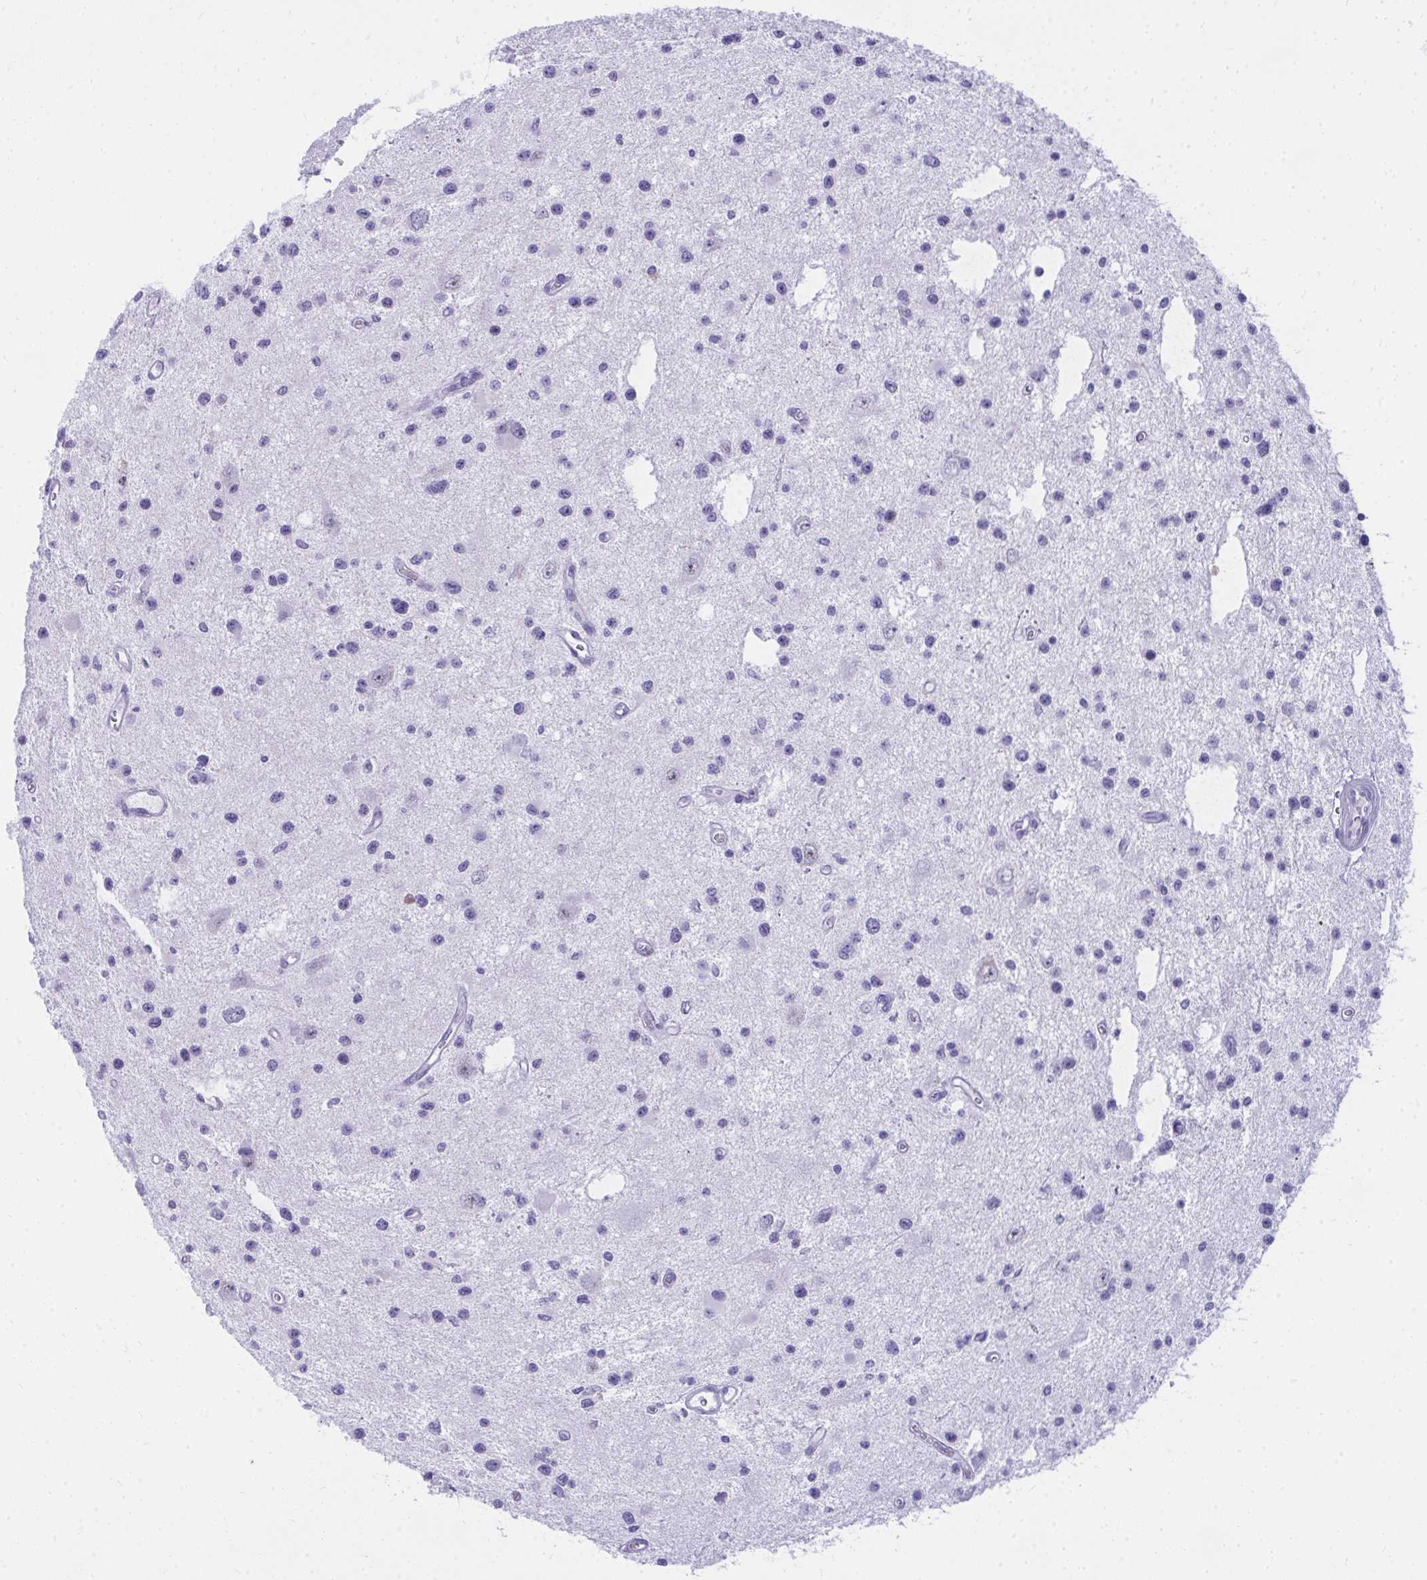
{"staining": {"intensity": "negative", "quantity": "none", "location": "none"}, "tissue": "glioma", "cell_type": "Tumor cells", "image_type": "cancer", "snomed": [{"axis": "morphology", "description": "Glioma, malignant, Low grade"}, {"axis": "topography", "description": "Brain"}], "caption": "Human glioma stained for a protein using immunohistochemistry demonstrates no expression in tumor cells.", "gene": "OR5F1", "patient": {"sex": "male", "age": 43}}